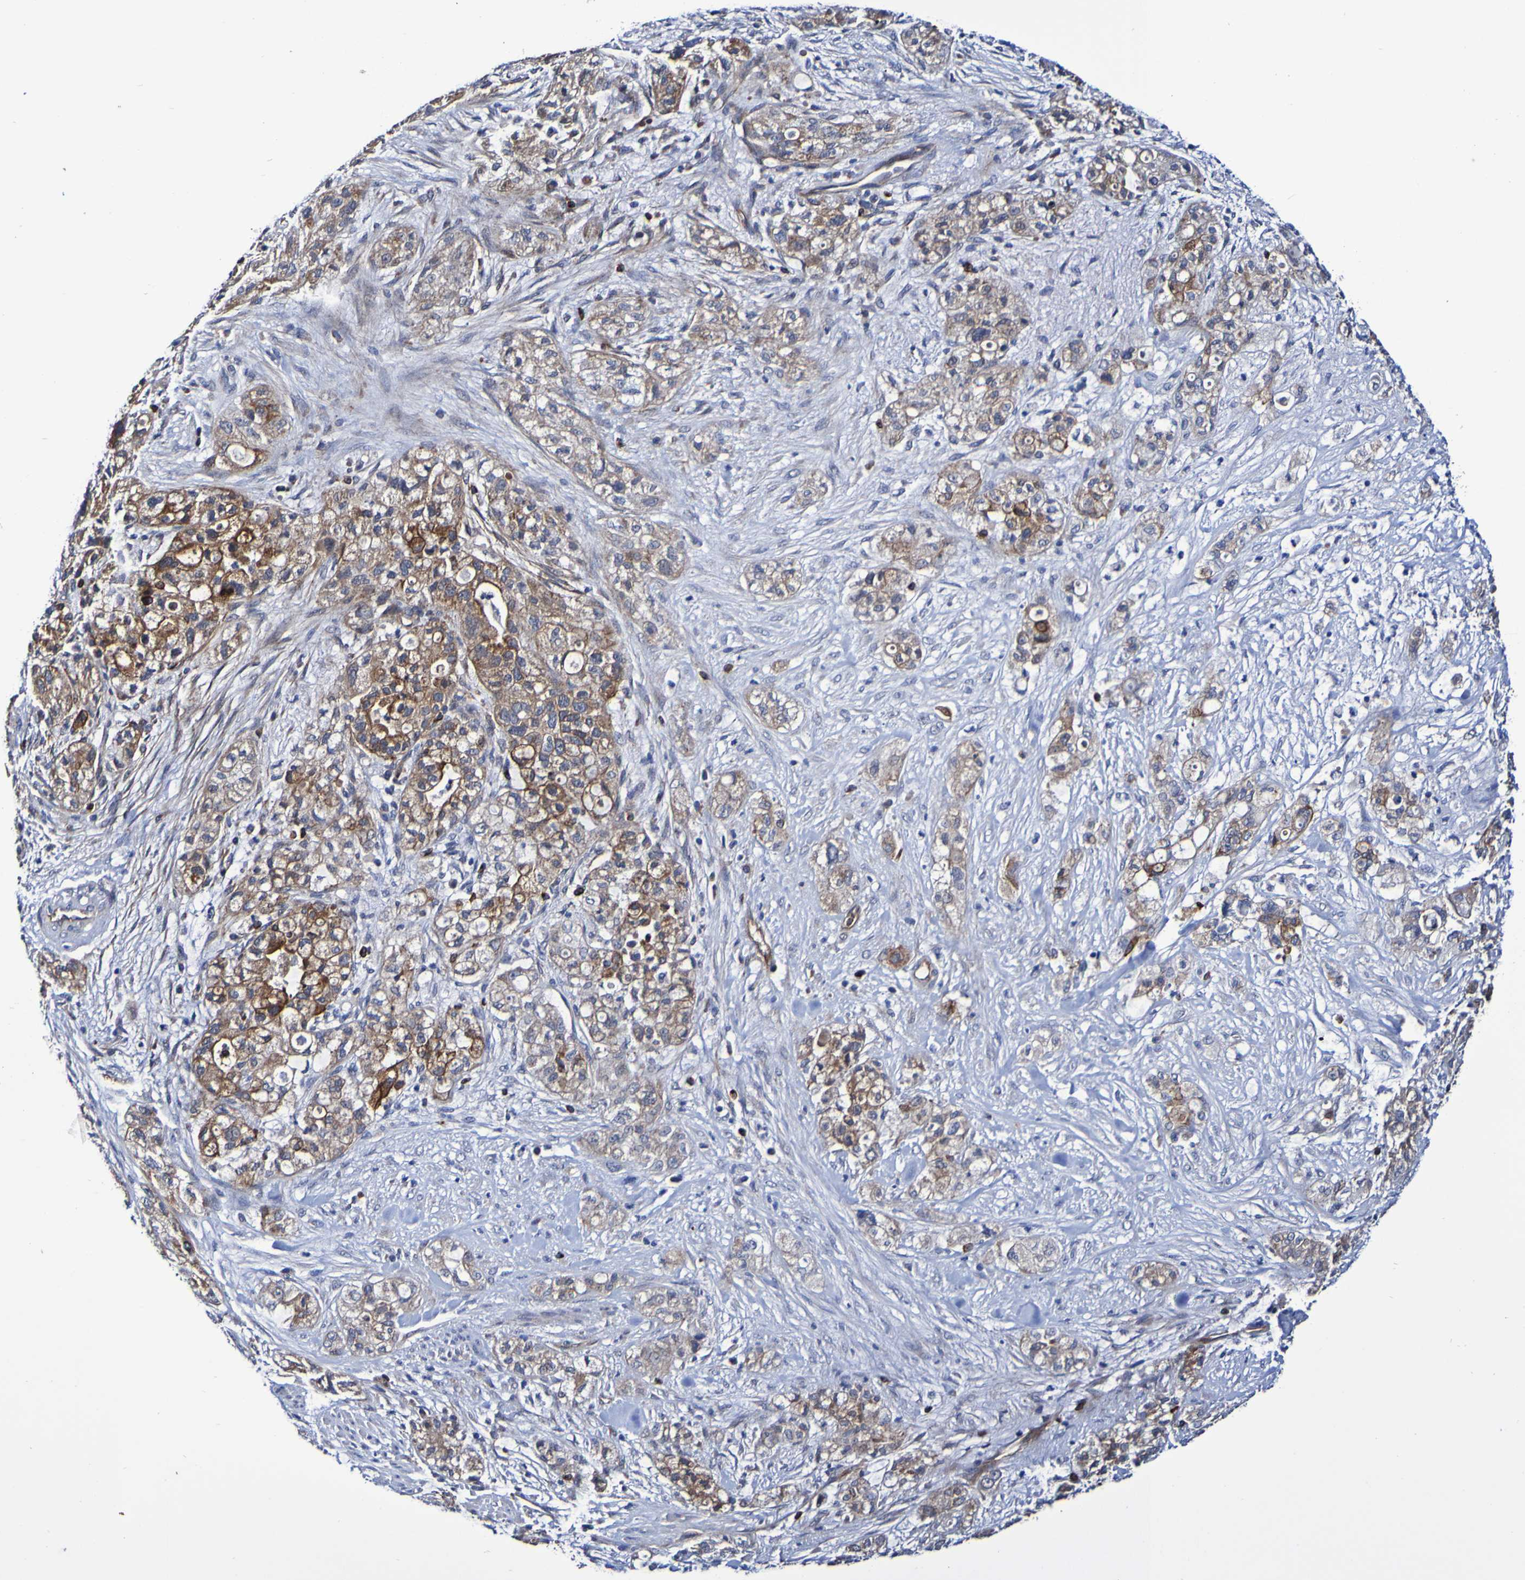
{"staining": {"intensity": "weak", "quantity": ">75%", "location": "cytoplasmic/membranous"}, "tissue": "pancreatic cancer", "cell_type": "Tumor cells", "image_type": "cancer", "snomed": [{"axis": "morphology", "description": "Adenocarcinoma, NOS"}, {"axis": "topography", "description": "Pancreas"}], "caption": "The immunohistochemical stain shows weak cytoplasmic/membranous staining in tumor cells of pancreatic cancer tissue. The protein of interest is stained brown, and the nuclei are stained in blue (DAB (3,3'-diaminobenzidine) IHC with brightfield microscopy, high magnification).", "gene": "GJB1", "patient": {"sex": "female", "age": 78}}